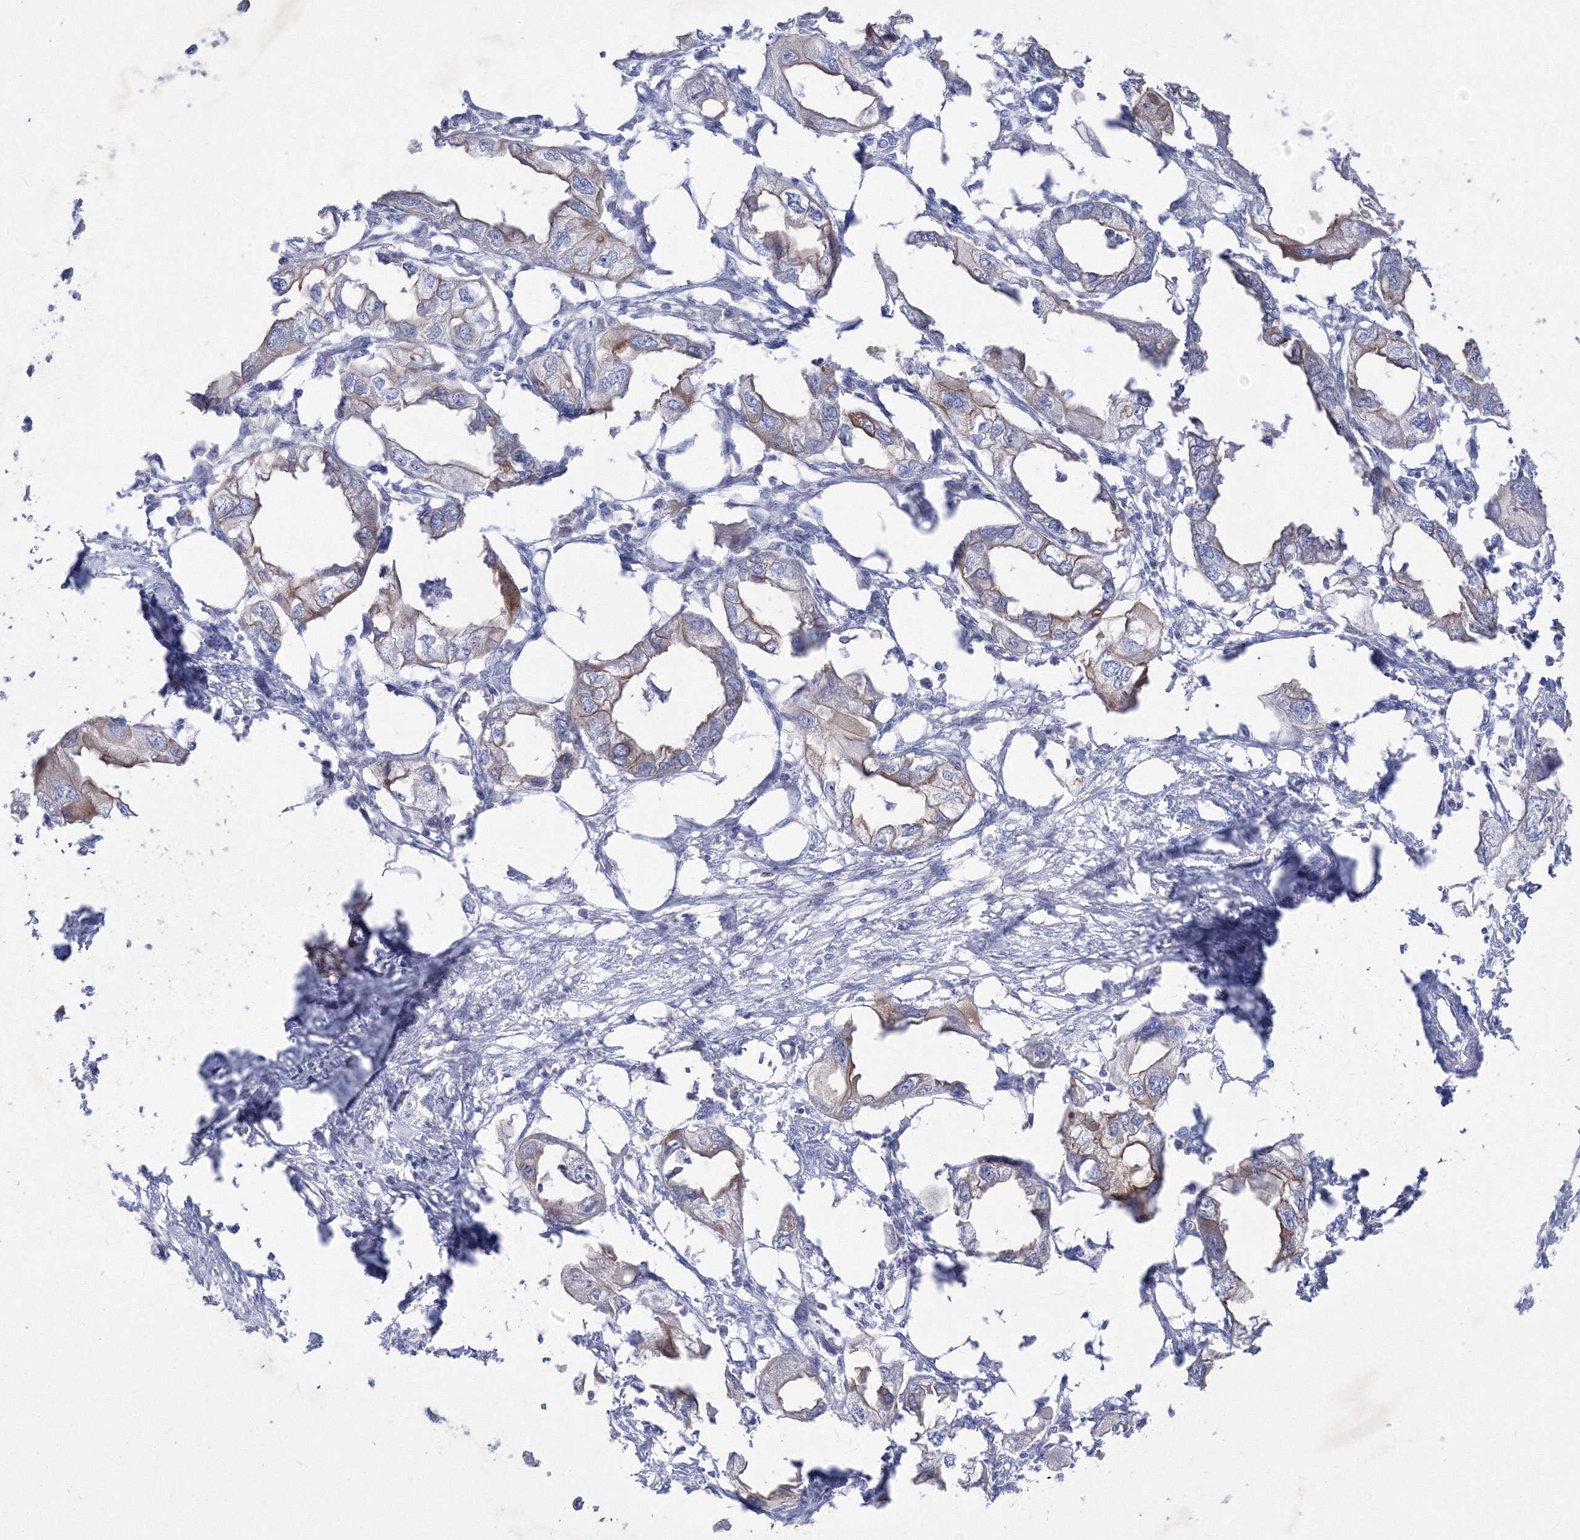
{"staining": {"intensity": "weak", "quantity": "<25%", "location": "cytoplasmic/membranous"}, "tissue": "endometrial cancer", "cell_type": "Tumor cells", "image_type": "cancer", "snomed": [{"axis": "morphology", "description": "Adenocarcinoma, NOS"}, {"axis": "morphology", "description": "Adenocarcinoma, metastatic, NOS"}, {"axis": "topography", "description": "Adipose tissue"}, {"axis": "topography", "description": "Endometrium"}], "caption": "There is no significant positivity in tumor cells of endometrial metastatic adenocarcinoma. Brightfield microscopy of immunohistochemistry (IHC) stained with DAB (3,3'-diaminobenzidine) (brown) and hematoxylin (blue), captured at high magnification.", "gene": "TMEM139", "patient": {"sex": "female", "age": 67}}